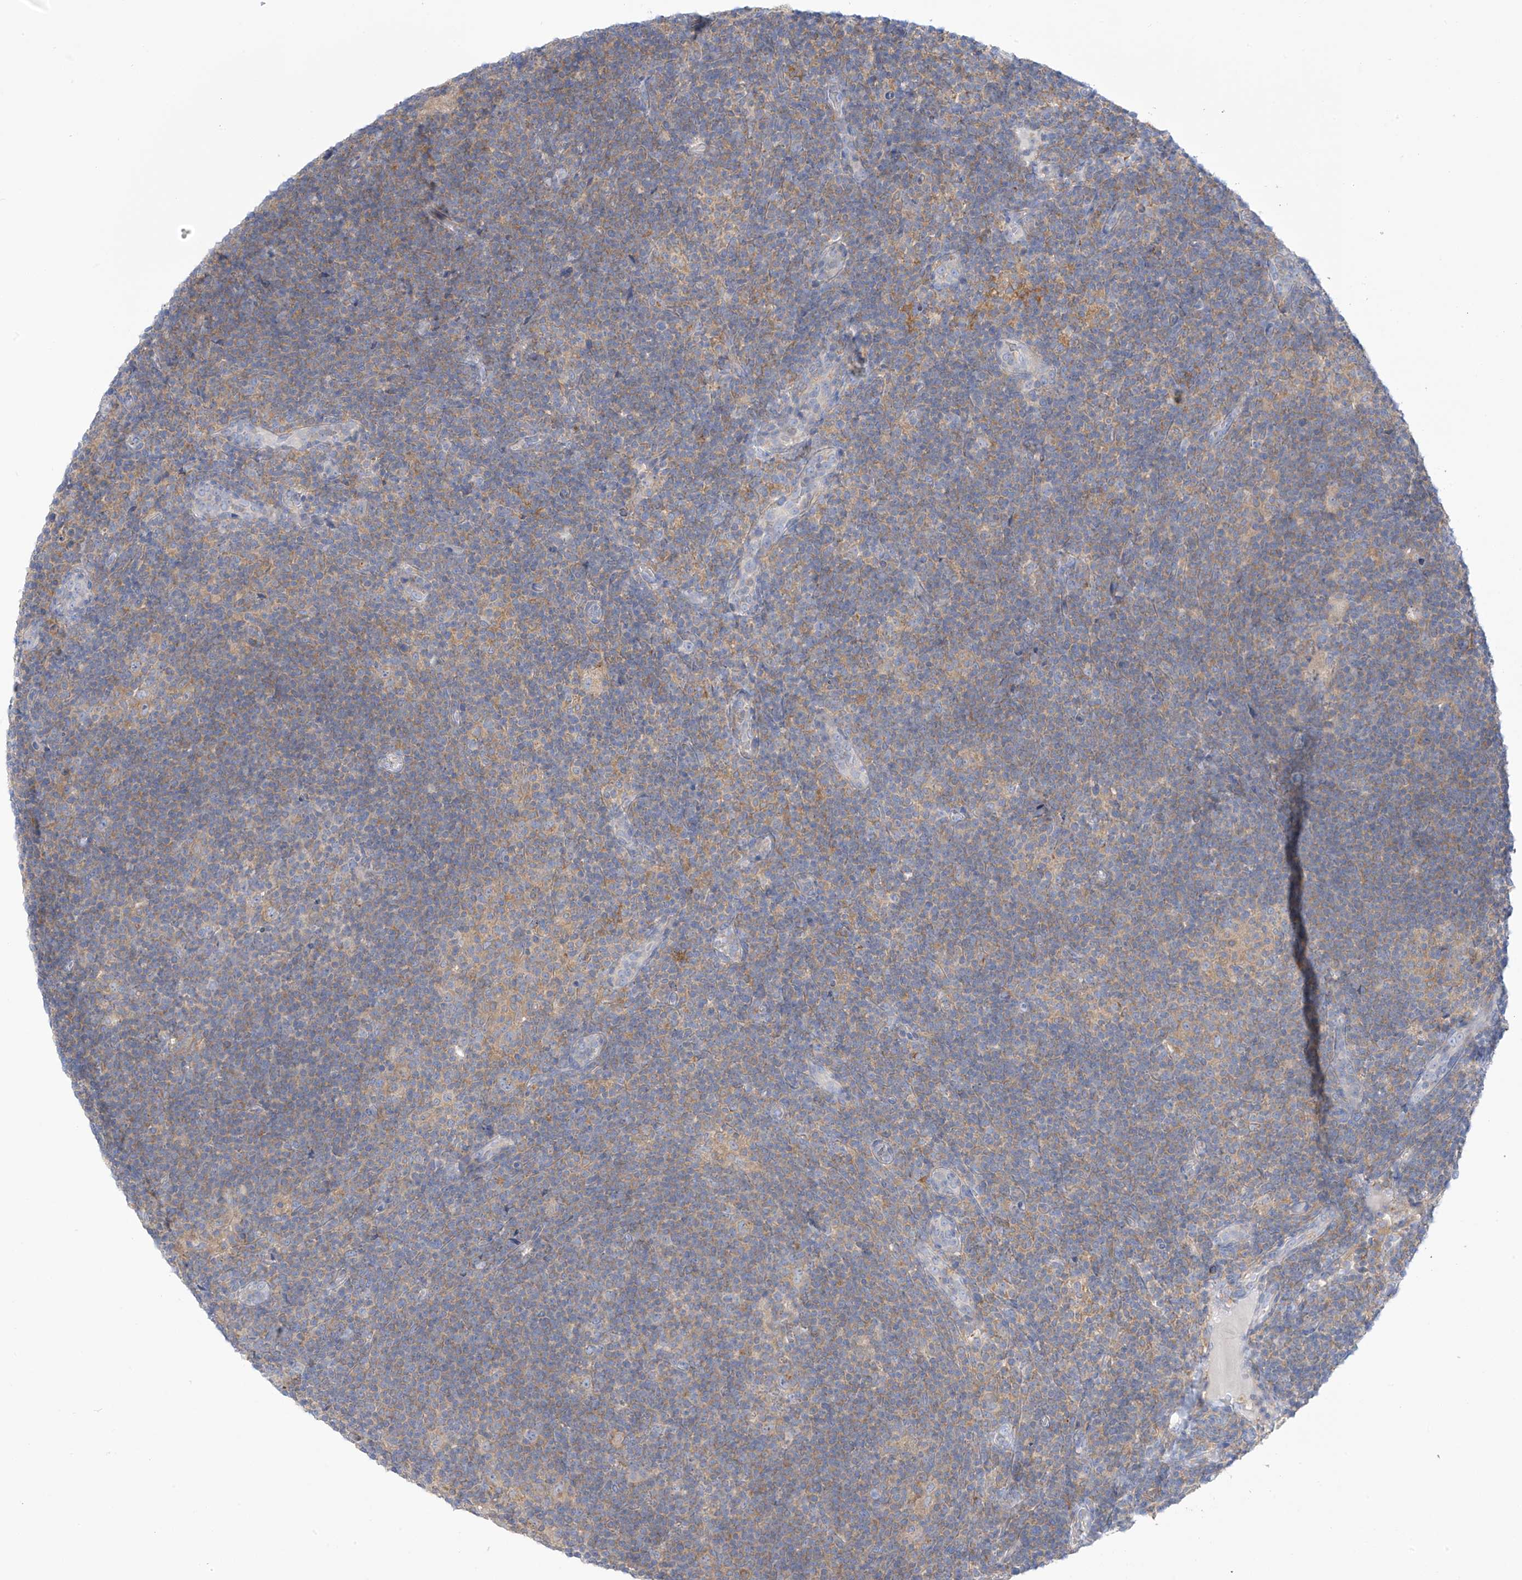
{"staining": {"intensity": "weak", "quantity": "<25%", "location": "cytoplasmic/membranous"}, "tissue": "lymphoma", "cell_type": "Tumor cells", "image_type": "cancer", "snomed": [{"axis": "morphology", "description": "Hodgkin's disease, NOS"}, {"axis": "topography", "description": "Lymph node"}], "caption": "Tumor cells are negative for brown protein staining in lymphoma. The staining was performed using DAB to visualize the protein expression in brown, while the nuclei were stained in blue with hematoxylin (Magnification: 20x).", "gene": "SLC6A12", "patient": {"sex": "female", "age": 57}}